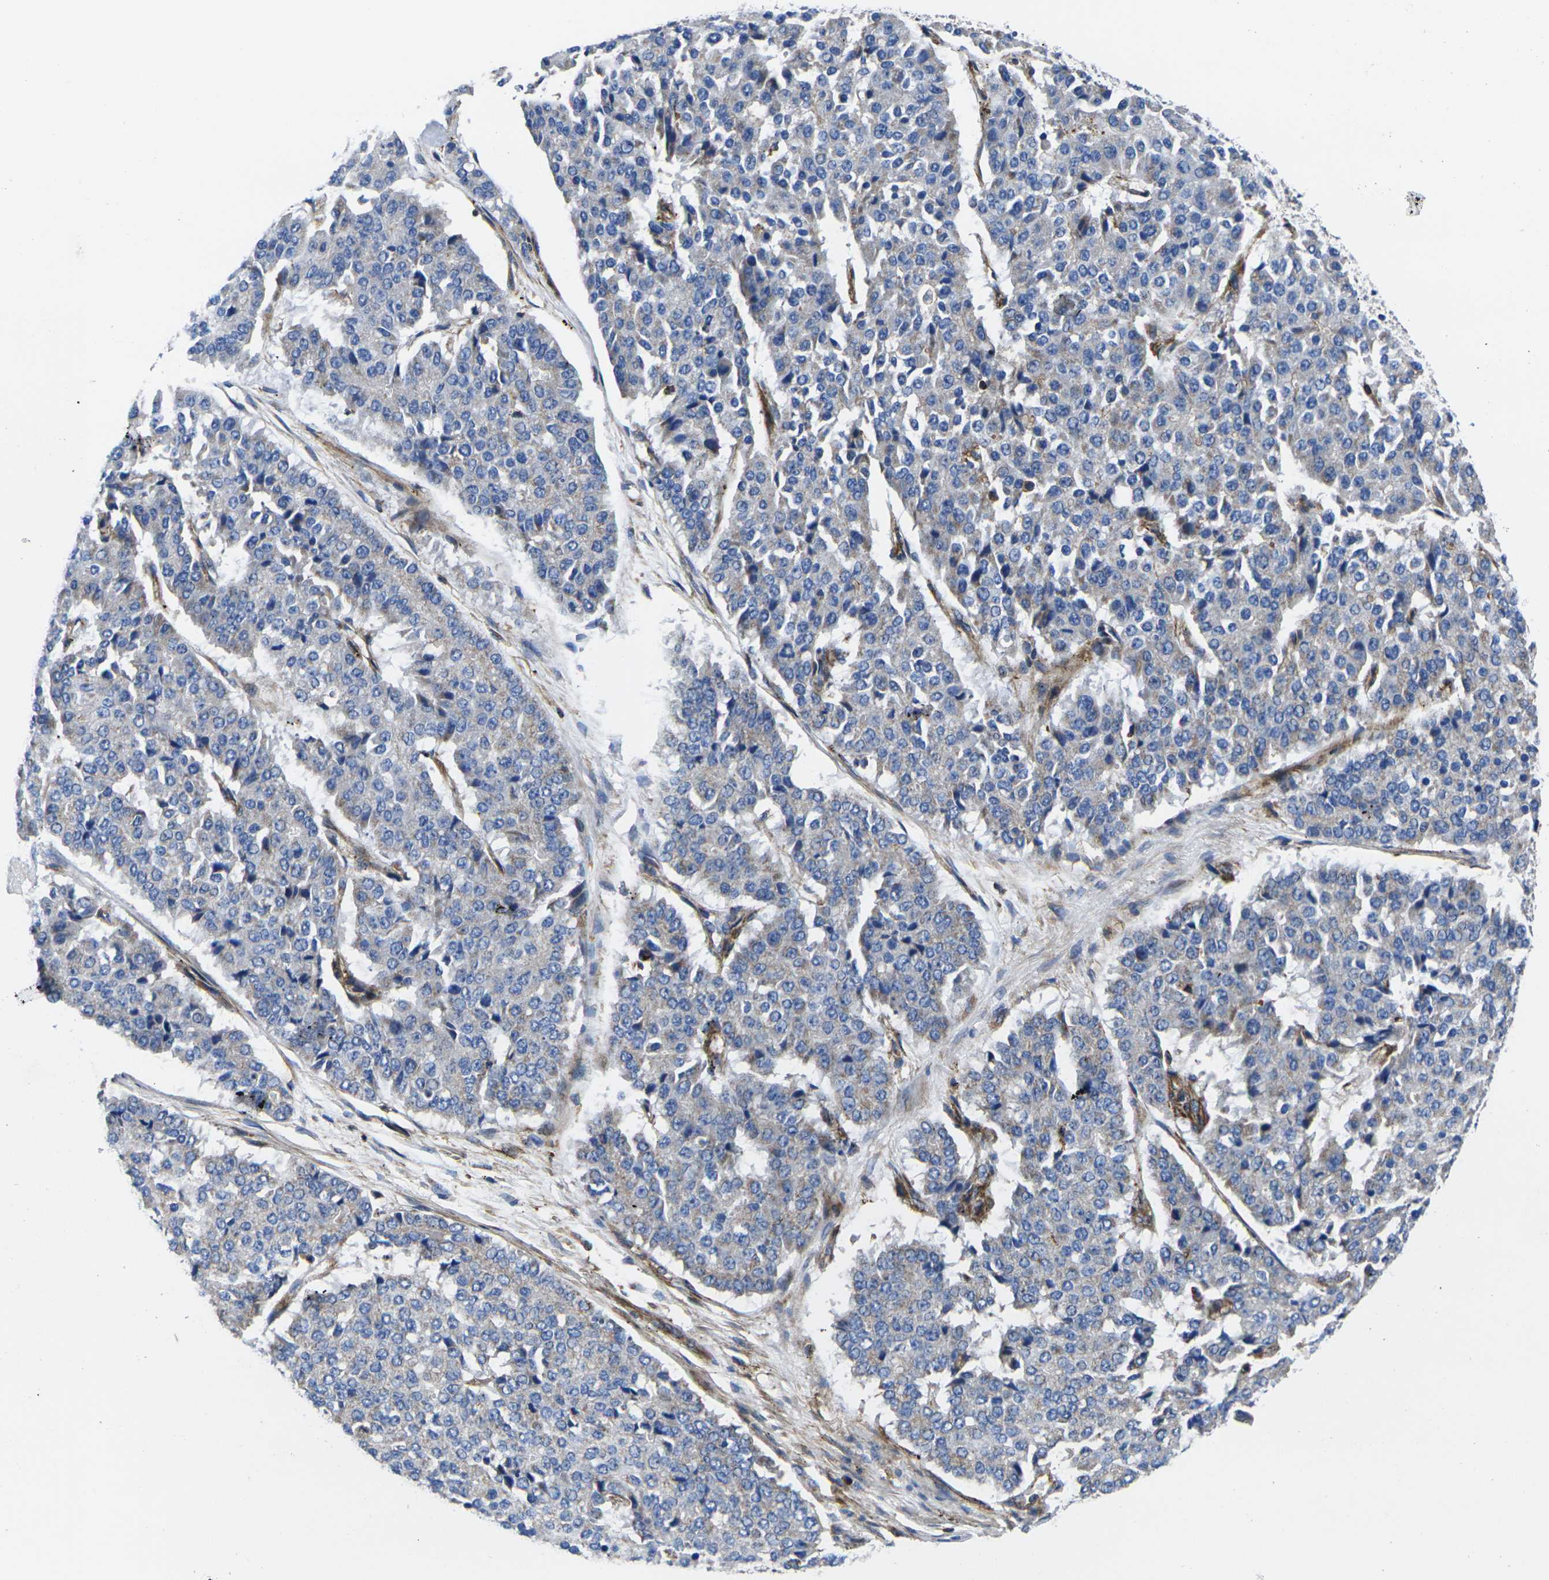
{"staining": {"intensity": "weak", "quantity": "<25%", "location": "cytoplasmic/membranous"}, "tissue": "pancreatic cancer", "cell_type": "Tumor cells", "image_type": "cancer", "snomed": [{"axis": "morphology", "description": "Adenocarcinoma, NOS"}, {"axis": "topography", "description": "Pancreas"}], "caption": "The immunohistochemistry (IHC) image has no significant staining in tumor cells of pancreatic adenocarcinoma tissue.", "gene": "GPR4", "patient": {"sex": "male", "age": 50}}